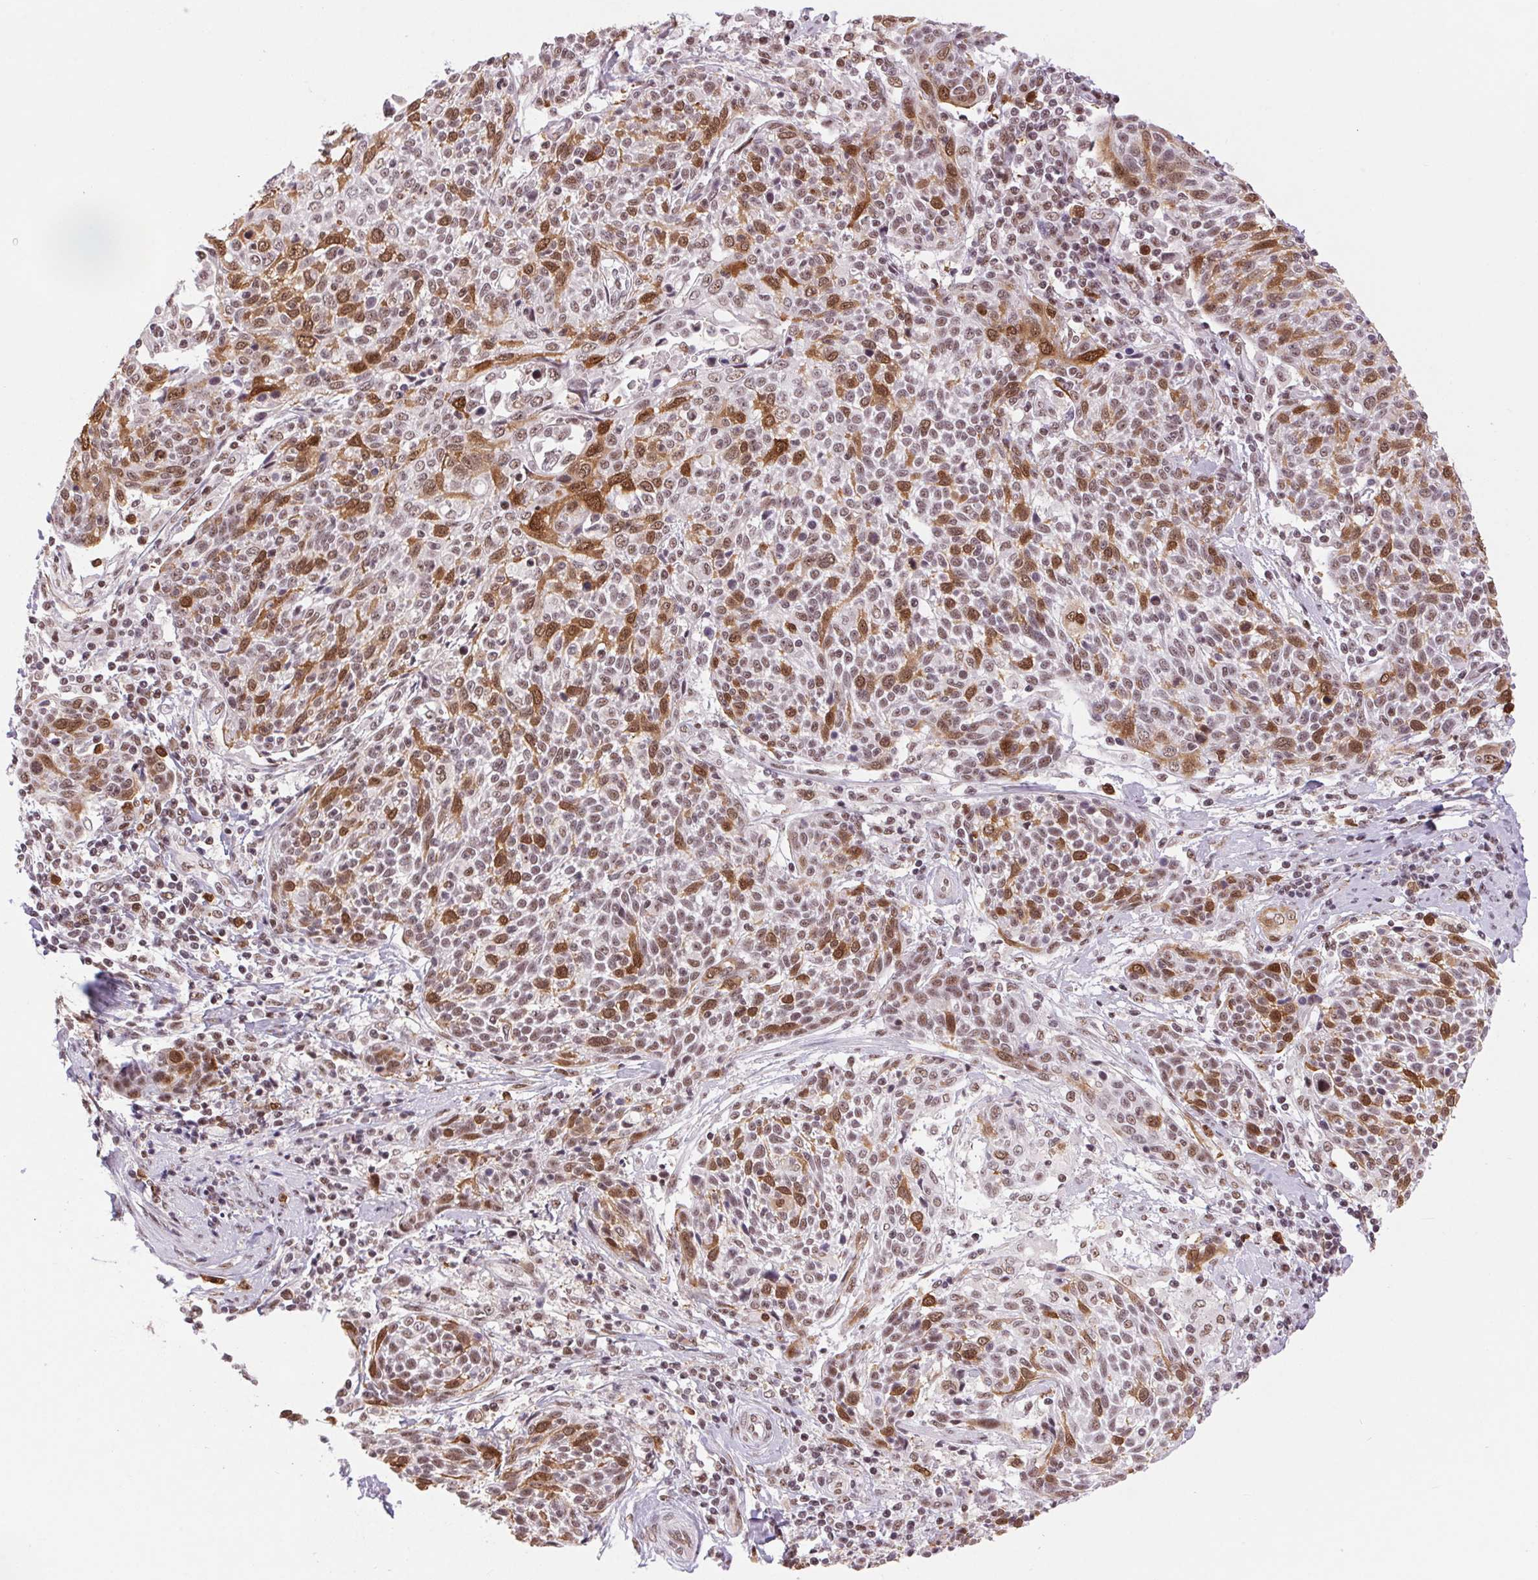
{"staining": {"intensity": "moderate", "quantity": ">75%", "location": "cytoplasmic/membranous,nuclear"}, "tissue": "cervical cancer", "cell_type": "Tumor cells", "image_type": "cancer", "snomed": [{"axis": "morphology", "description": "Squamous cell carcinoma, NOS"}, {"axis": "topography", "description": "Cervix"}], "caption": "There is medium levels of moderate cytoplasmic/membranous and nuclear positivity in tumor cells of squamous cell carcinoma (cervical), as demonstrated by immunohistochemical staining (brown color).", "gene": "CD2BP2", "patient": {"sex": "female", "age": 61}}